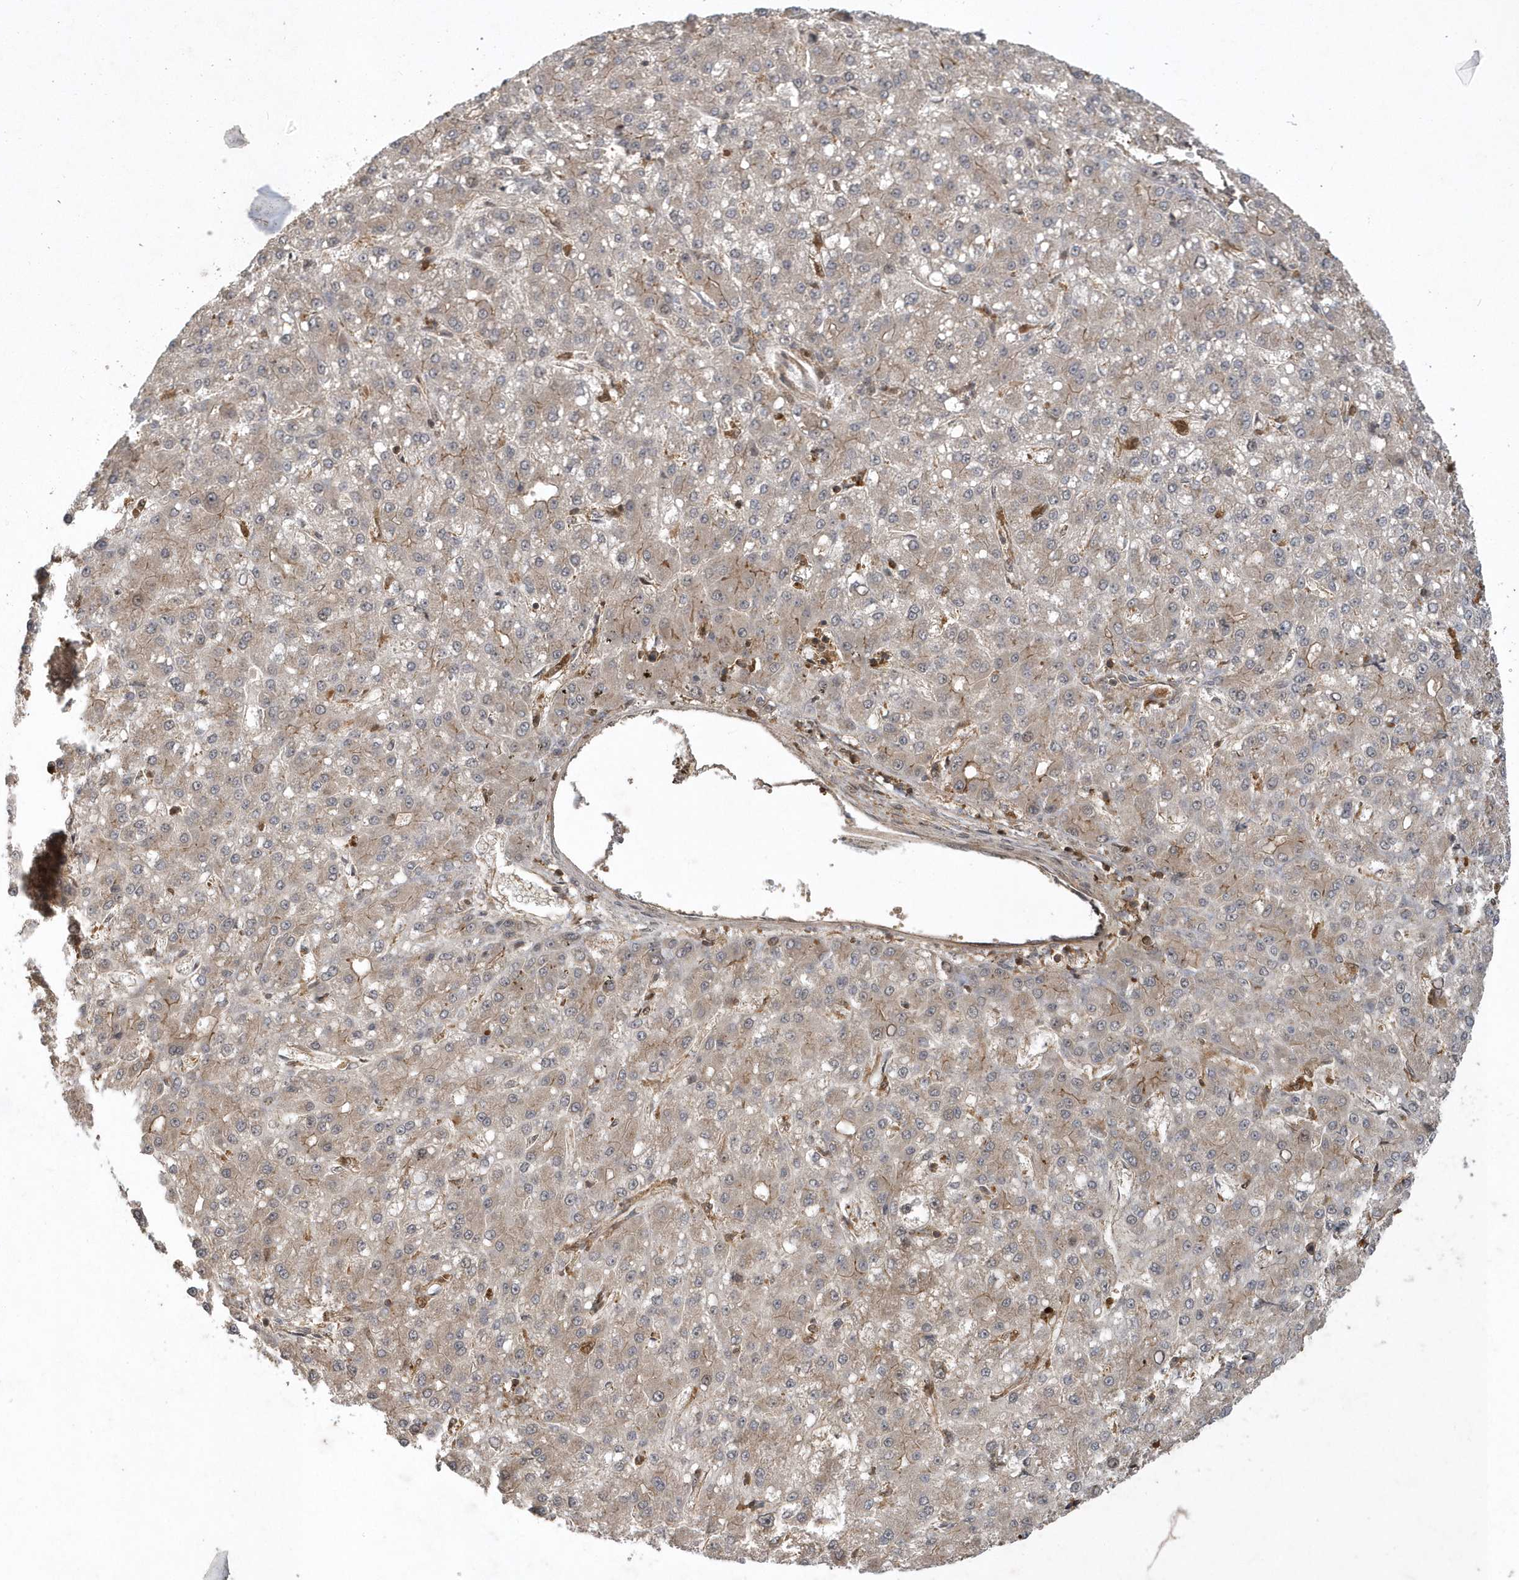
{"staining": {"intensity": "weak", "quantity": "25%-75%", "location": "cytoplasmic/membranous"}, "tissue": "liver cancer", "cell_type": "Tumor cells", "image_type": "cancer", "snomed": [{"axis": "morphology", "description": "Carcinoma, Hepatocellular, NOS"}, {"axis": "topography", "description": "Liver"}], "caption": "Human liver cancer (hepatocellular carcinoma) stained with a brown dye displays weak cytoplasmic/membranous positive positivity in about 25%-75% of tumor cells.", "gene": "LACC1", "patient": {"sex": "male", "age": 67}}